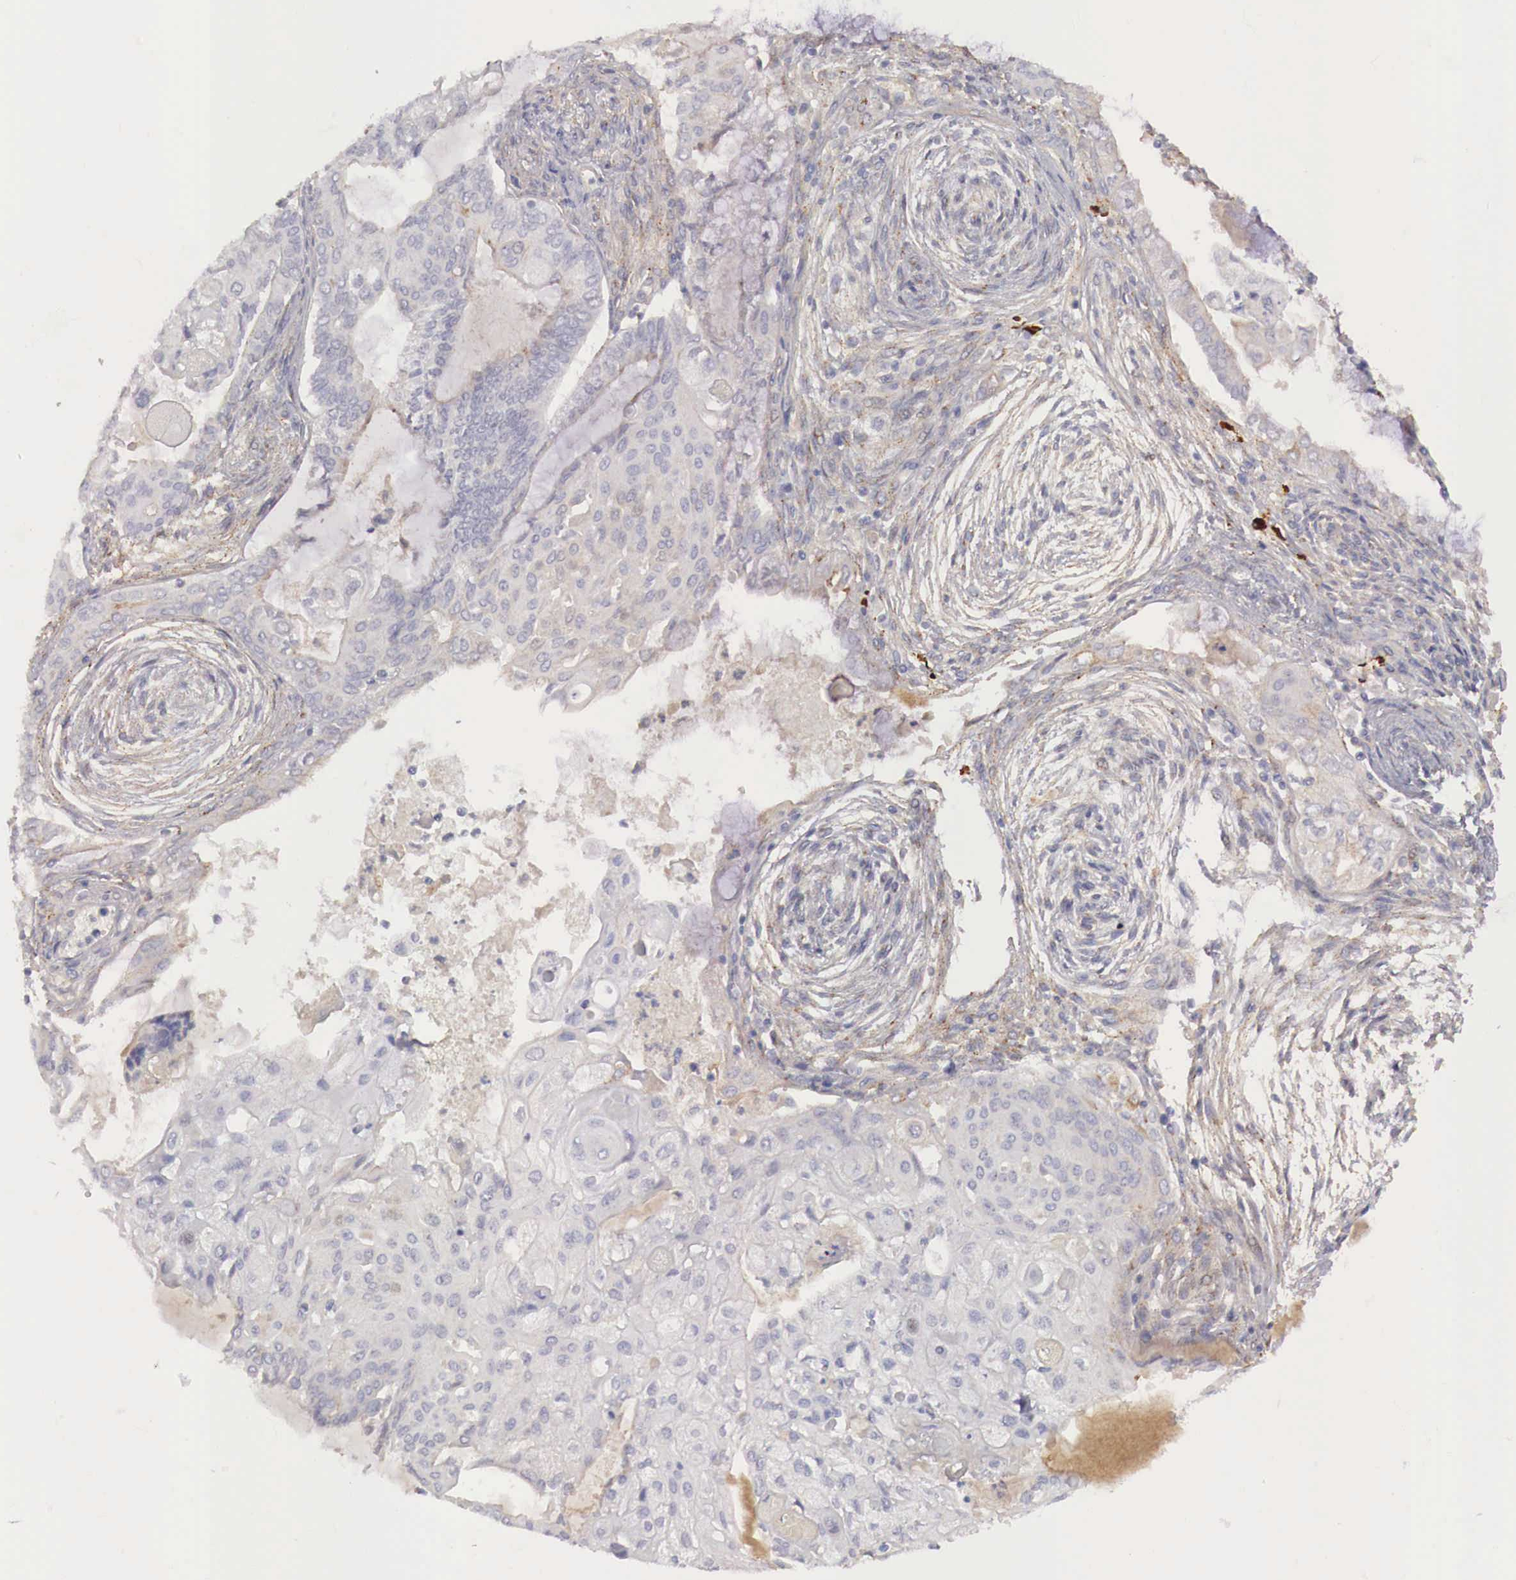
{"staining": {"intensity": "negative", "quantity": "none", "location": "none"}, "tissue": "endometrial cancer", "cell_type": "Tumor cells", "image_type": "cancer", "snomed": [{"axis": "morphology", "description": "Adenocarcinoma, NOS"}, {"axis": "topography", "description": "Endometrium"}], "caption": "Immunohistochemistry photomicrograph of neoplastic tissue: endometrial cancer (adenocarcinoma) stained with DAB (3,3'-diaminobenzidine) displays no significant protein positivity in tumor cells.", "gene": "KLHDC7B", "patient": {"sex": "female", "age": 79}}